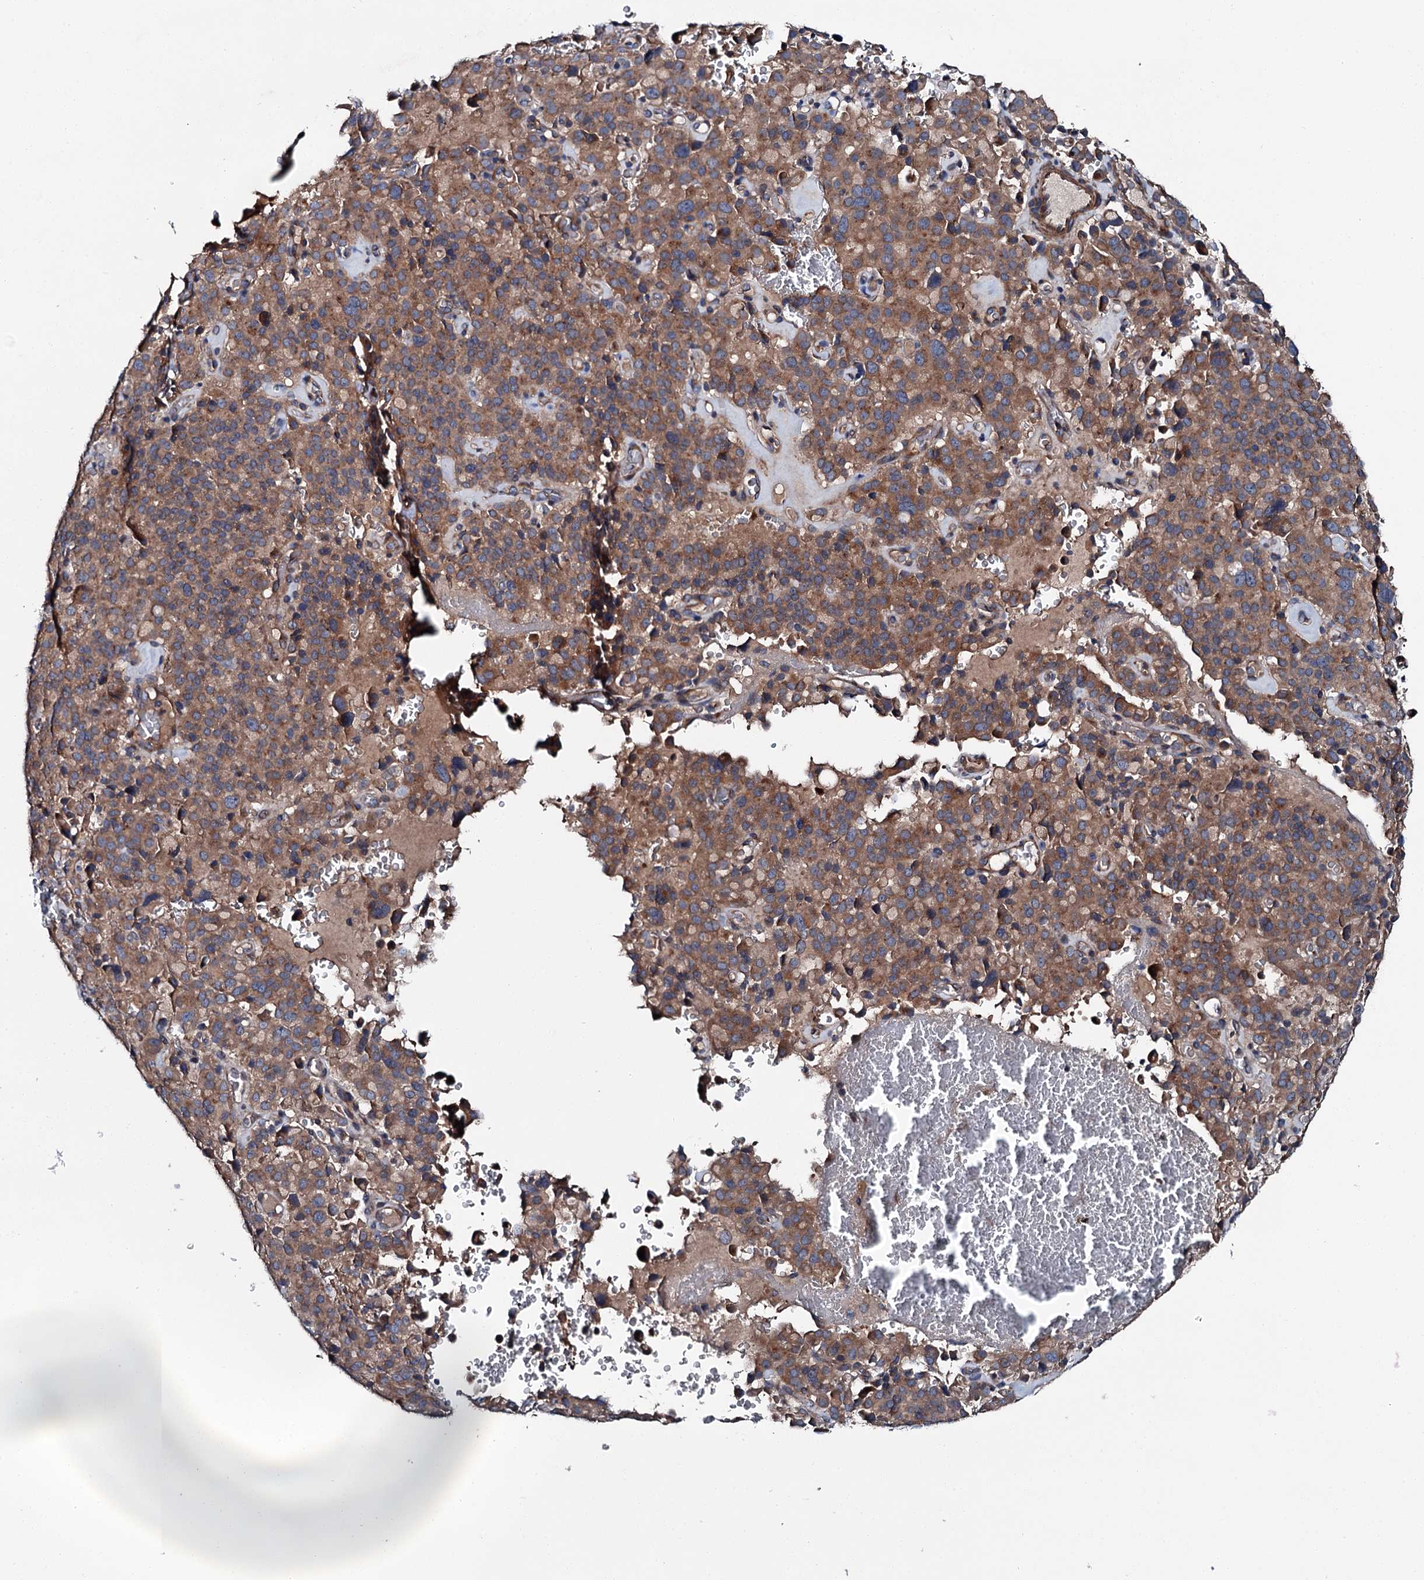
{"staining": {"intensity": "moderate", "quantity": ">75%", "location": "cytoplasmic/membranous"}, "tissue": "pancreatic cancer", "cell_type": "Tumor cells", "image_type": "cancer", "snomed": [{"axis": "morphology", "description": "Adenocarcinoma, NOS"}, {"axis": "topography", "description": "Pancreas"}], "caption": "Brown immunohistochemical staining in pancreatic cancer reveals moderate cytoplasmic/membranous positivity in approximately >75% of tumor cells.", "gene": "SLC22A25", "patient": {"sex": "male", "age": 65}}